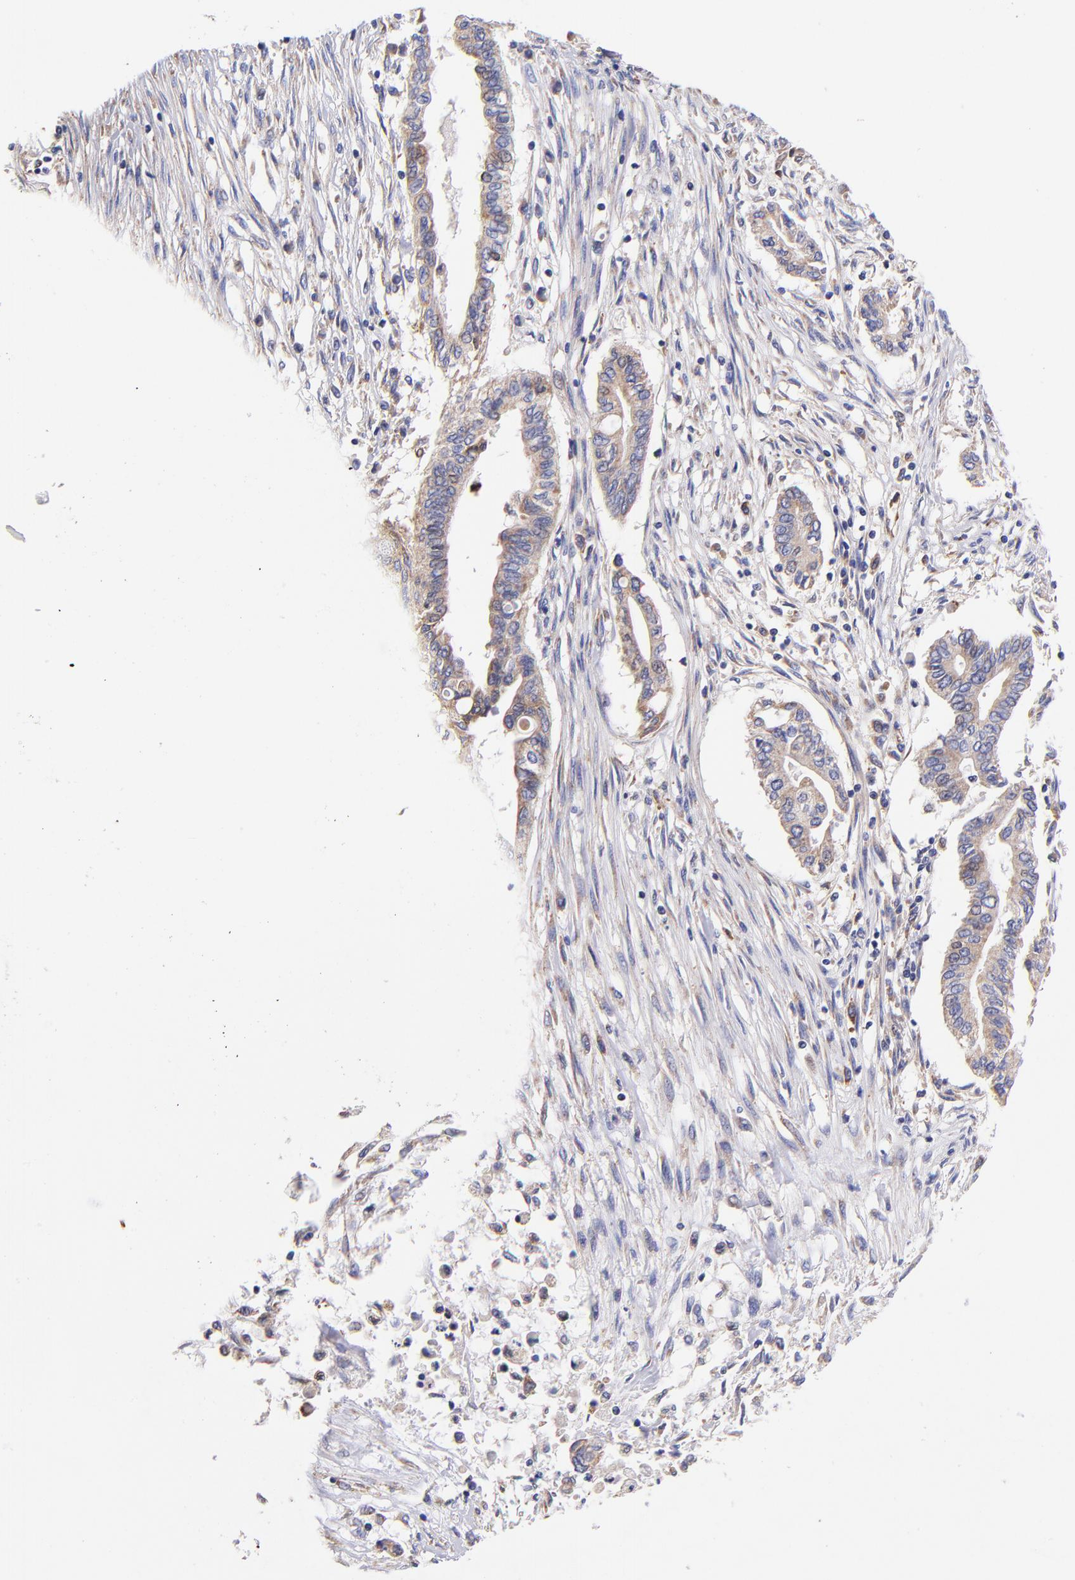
{"staining": {"intensity": "weak", "quantity": ">75%", "location": "cytoplasmic/membranous"}, "tissue": "pancreatic cancer", "cell_type": "Tumor cells", "image_type": "cancer", "snomed": [{"axis": "morphology", "description": "Adenocarcinoma, NOS"}, {"axis": "topography", "description": "Pancreas"}], "caption": "Protein expression analysis of adenocarcinoma (pancreatic) shows weak cytoplasmic/membranous positivity in about >75% of tumor cells.", "gene": "PREX1", "patient": {"sex": "female", "age": 57}}